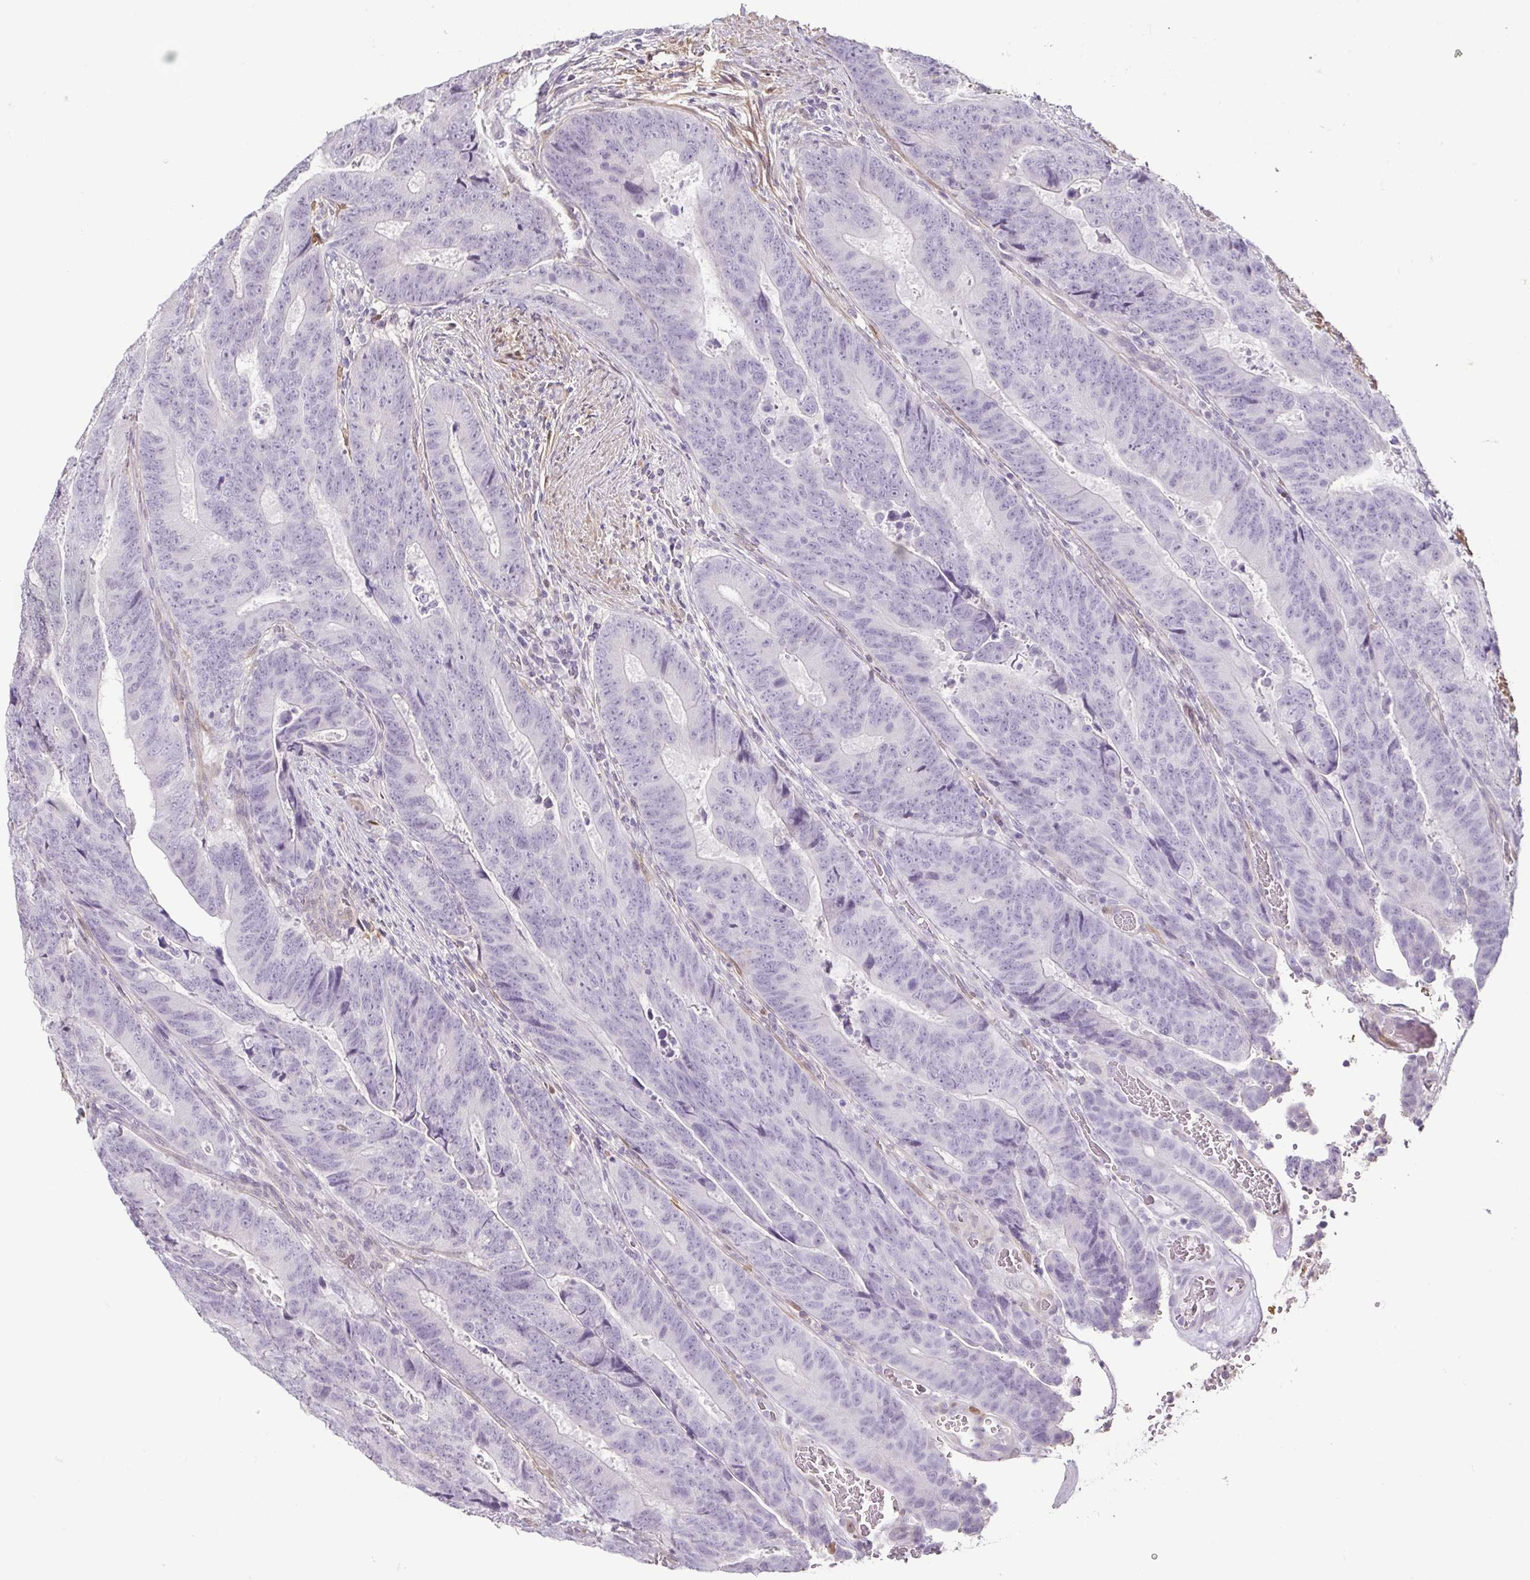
{"staining": {"intensity": "negative", "quantity": "none", "location": "none"}, "tissue": "colorectal cancer", "cell_type": "Tumor cells", "image_type": "cancer", "snomed": [{"axis": "morphology", "description": "Adenocarcinoma, NOS"}, {"axis": "topography", "description": "Colon"}], "caption": "Image shows no protein expression in tumor cells of adenocarcinoma (colorectal) tissue.", "gene": "HOPX", "patient": {"sex": "female", "age": 48}}